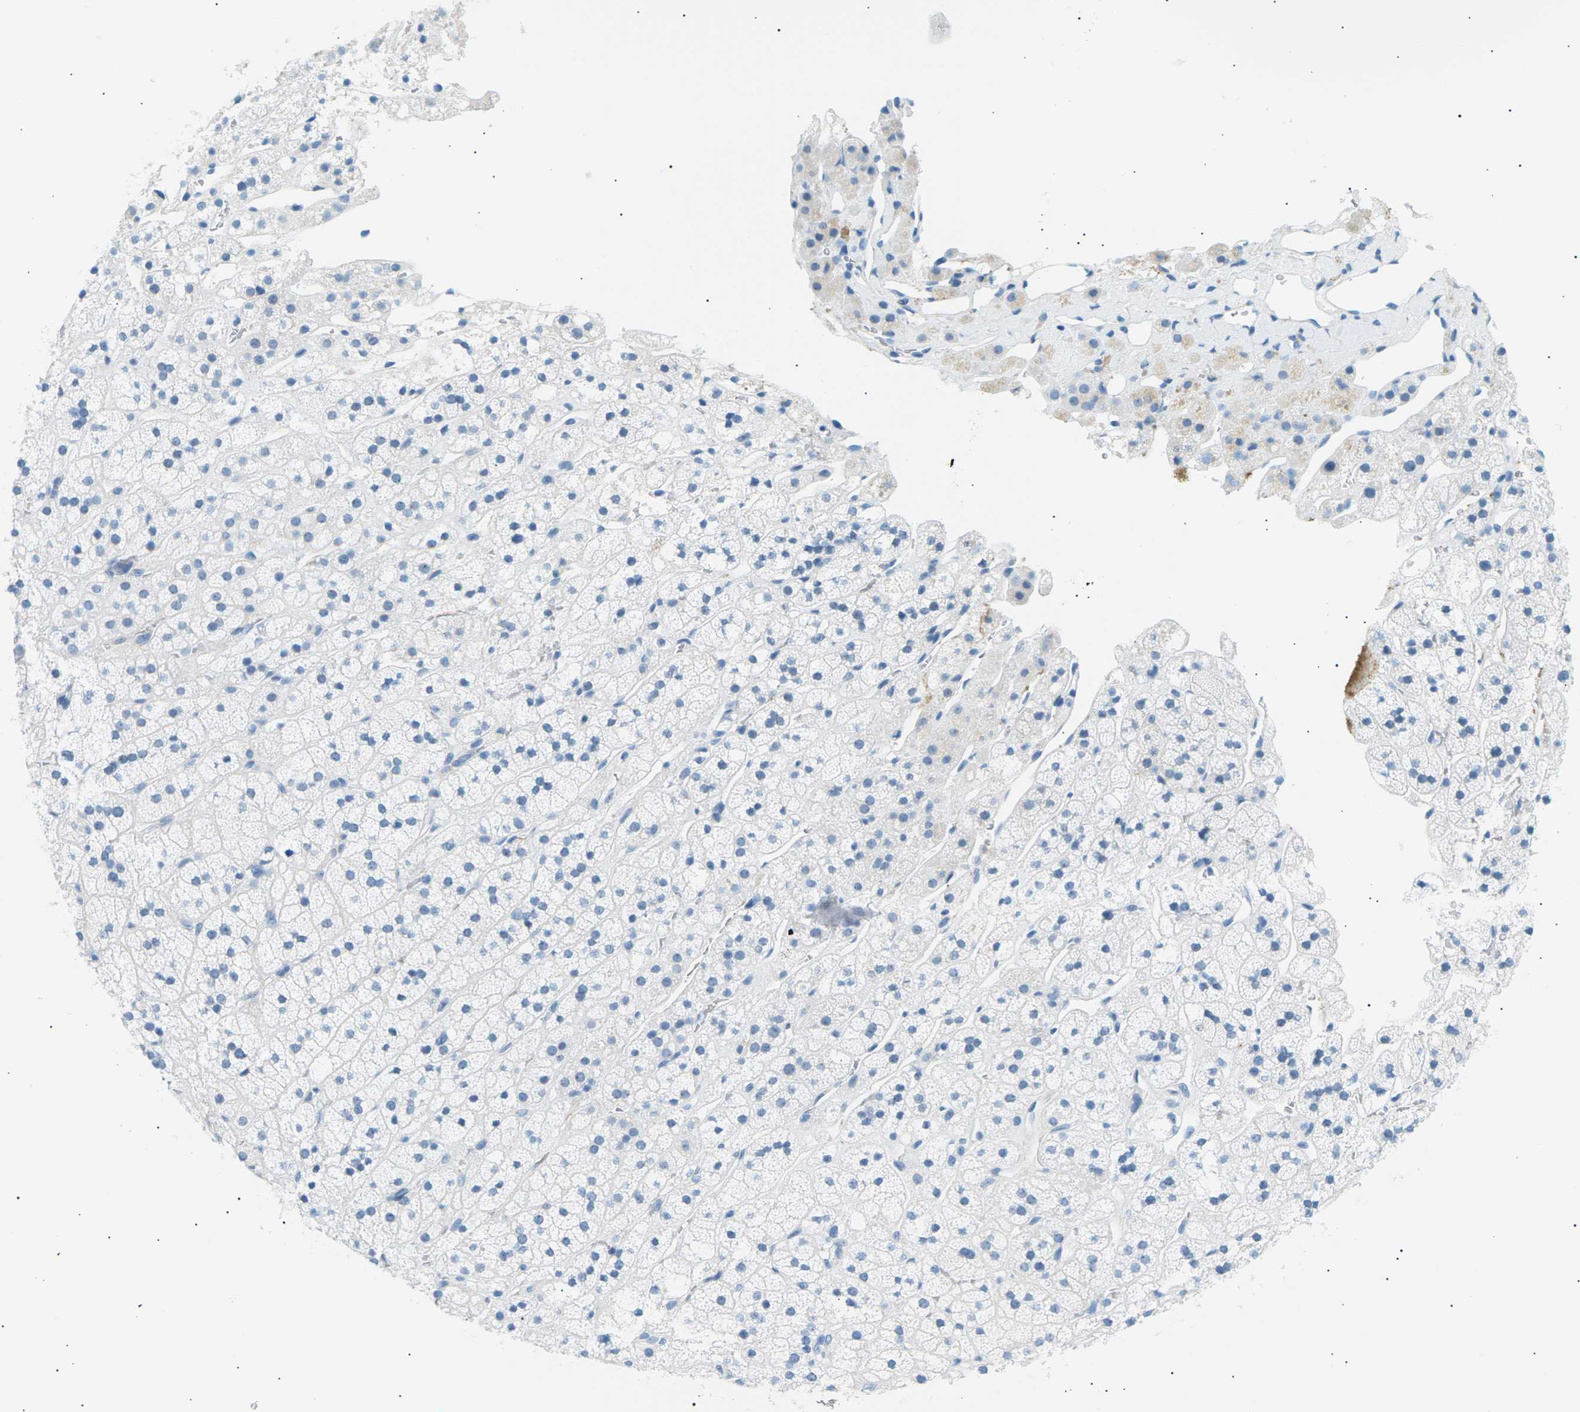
{"staining": {"intensity": "negative", "quantity": "none", "location": "none"}, "tissue": "adrenal gland", "cell_type": "Glandular cells", "image_type": "normal", "snomed": [{"axis": "morphology", "description": "Normal tissue, NOS"}, {"axis": "topography", "description": "Adrenal gland"}], "caption": "The photomicrograph displays no significant expression in glandular cells of adrenal gland. (DAB (3,3'-diaminobenzidine) immunohistochemistry with hematoxylin counter stain).", "gene": "SEPTIN5", "patient": {"sex": "male", "age": 56}}